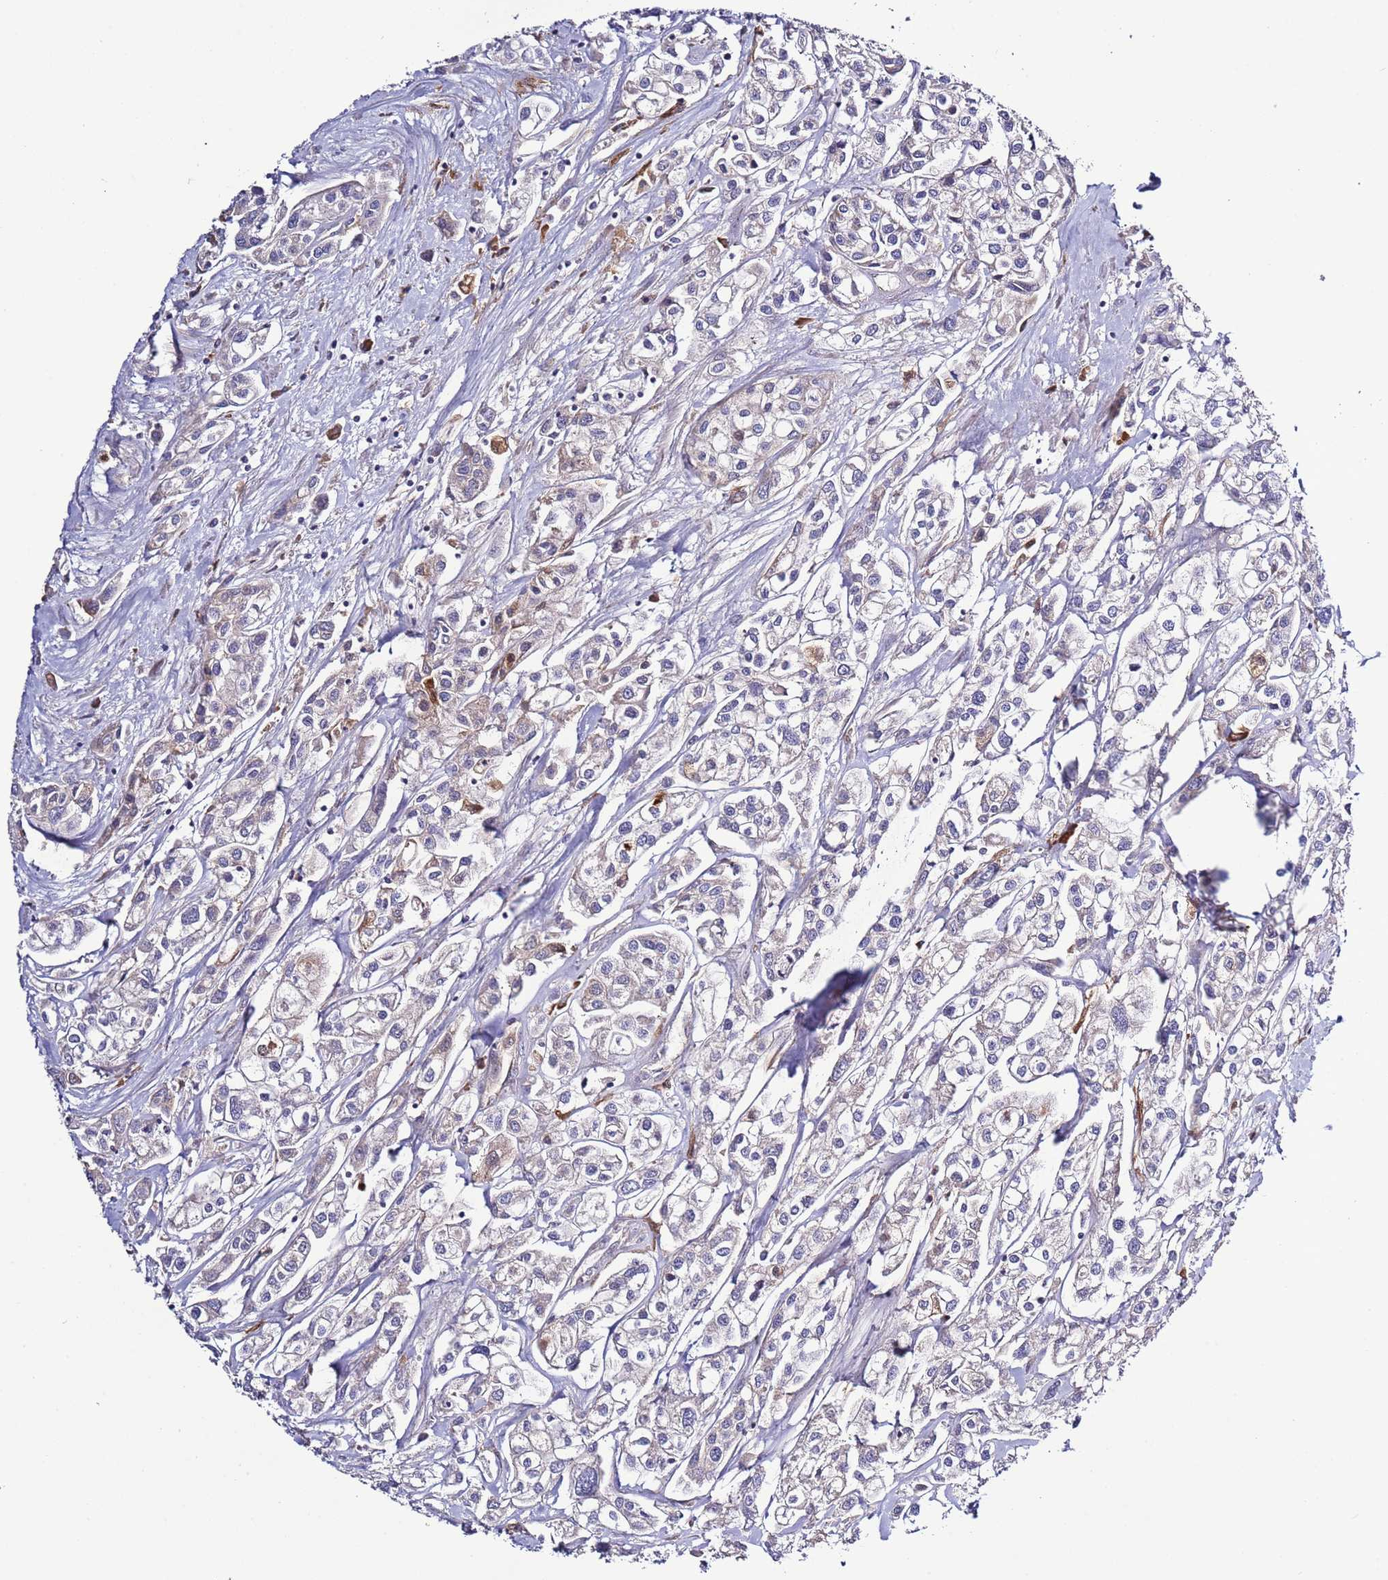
{"staining": {"intensity": "moderate", "quantity": "25%-75%", "location": "cytoplasmic/membranous,nuclear"}, "tissue": "urothelial cancer", "cell_type": "Tumor cells", "image_type": "cancer", "snomed": [{"axis": "morphology", "description": "Urothelial carcinoma, High grade"}, {"axis": "topography", "description": "Urinary bladder"}], "caption": "Immunohistochemistry (IHC) histopathology image of urothelial cancer stained for a protein (brown), which shows medium levels of moderate cytoplasmic/membranous and nuclear staining in approximately 25%-75% of tumor cells.", "gene": "SPCS1", "patient": {"sex": "male", "age": 67}}